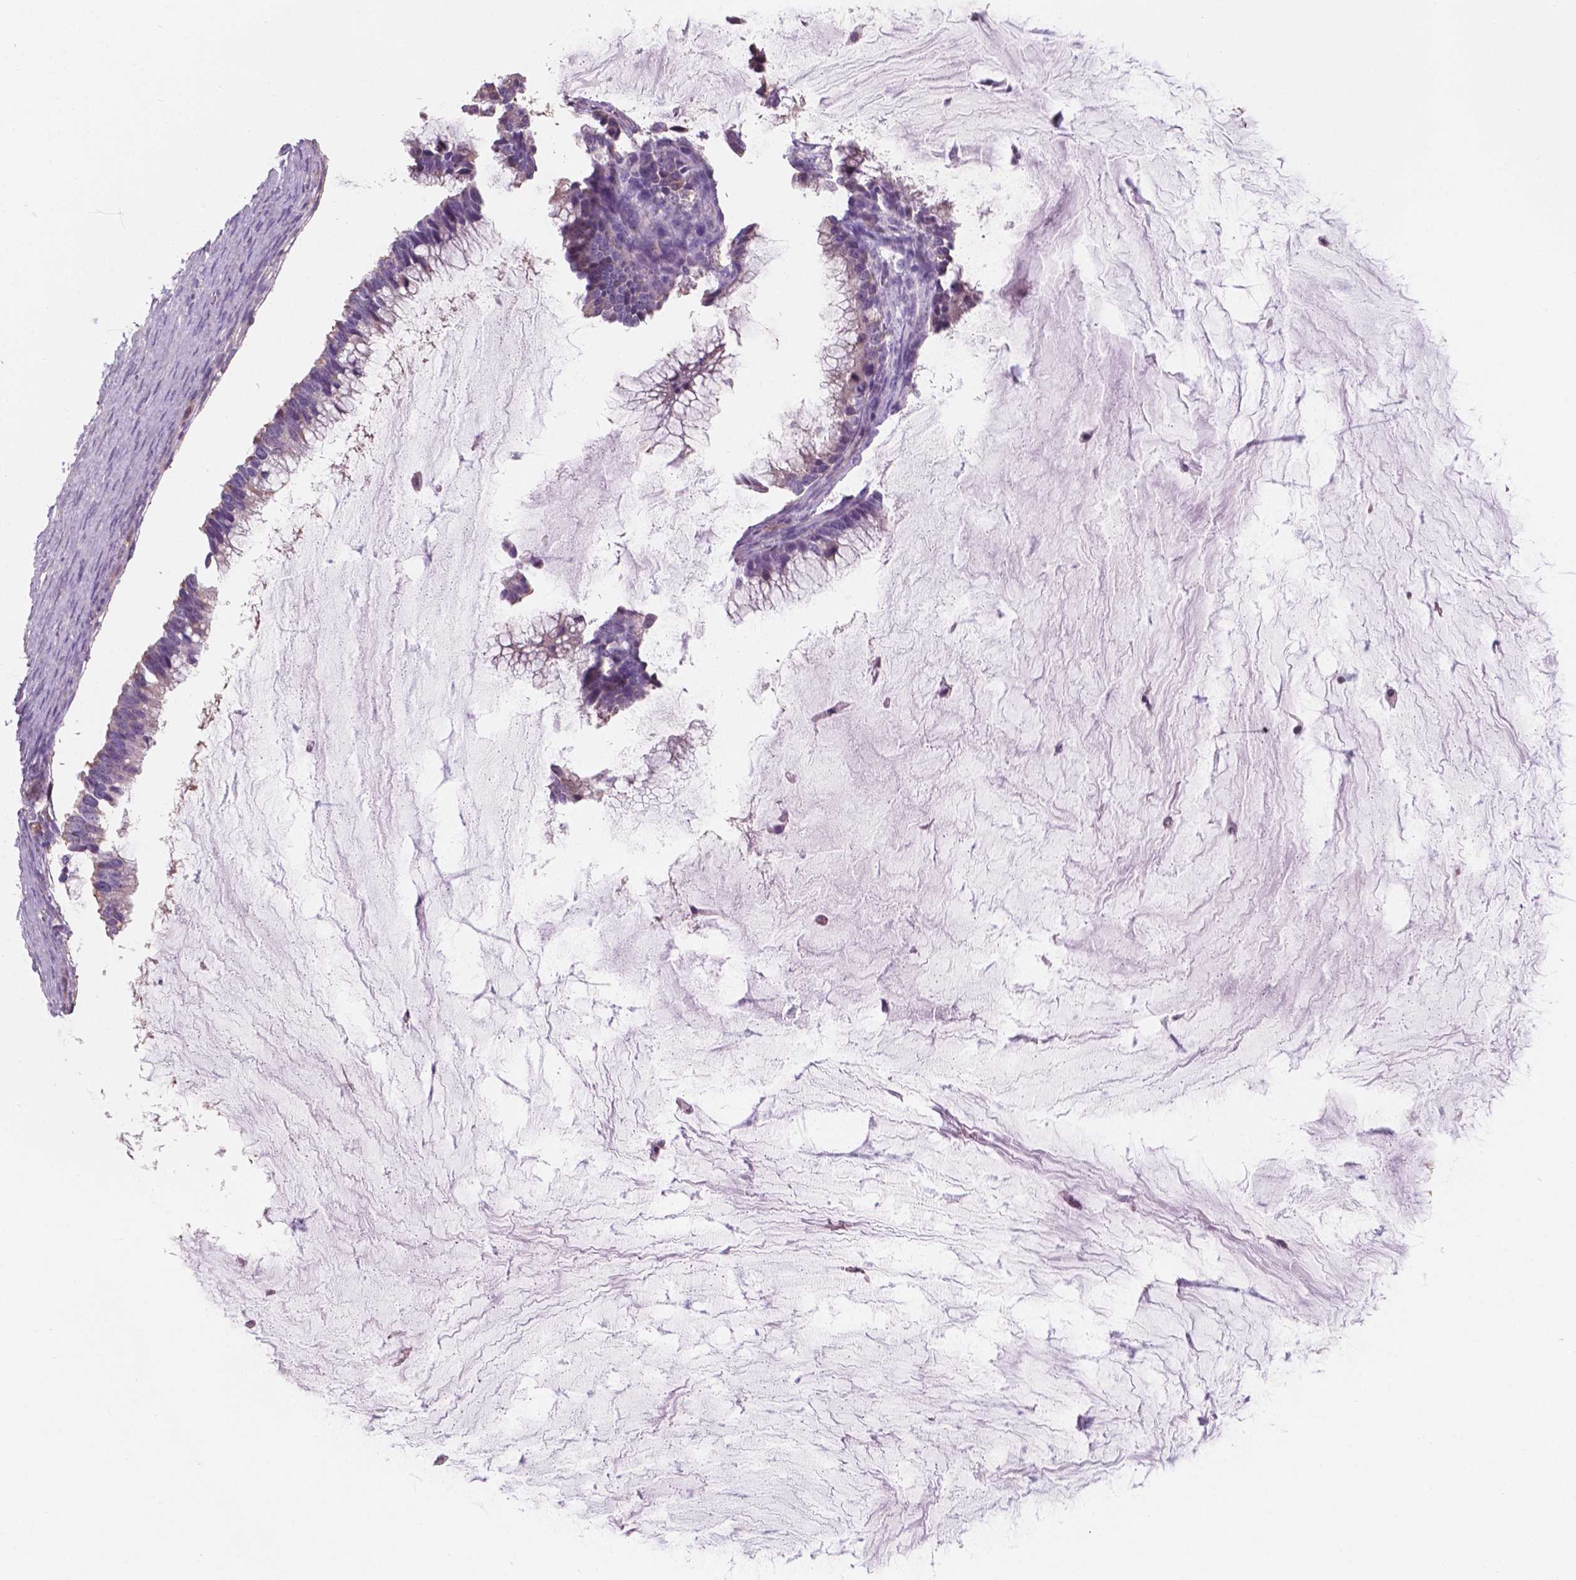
{"staining": {"intensity": "weak", "quantity": "25%-75%", "location": "cytoplasmic/membranous"}, "tissue": "ovarian cancer", "cell_type": "Tumor cells", "image_type": "cancer", "snomed": [{"axis": "morphology", "description": "Cystadenocarcinoma, mucinous, NOS"}, {"axis": "topography", "description": "Ovary"}], "caption": "A micrograph of ovarian mucinous cystadenocarcinoma stained for a protein demonstrates weak cytoplasmic/membranous brown staining in tumor cells.", "gene": "SBSN", "patient": {"sex": "female", "age": 38}}